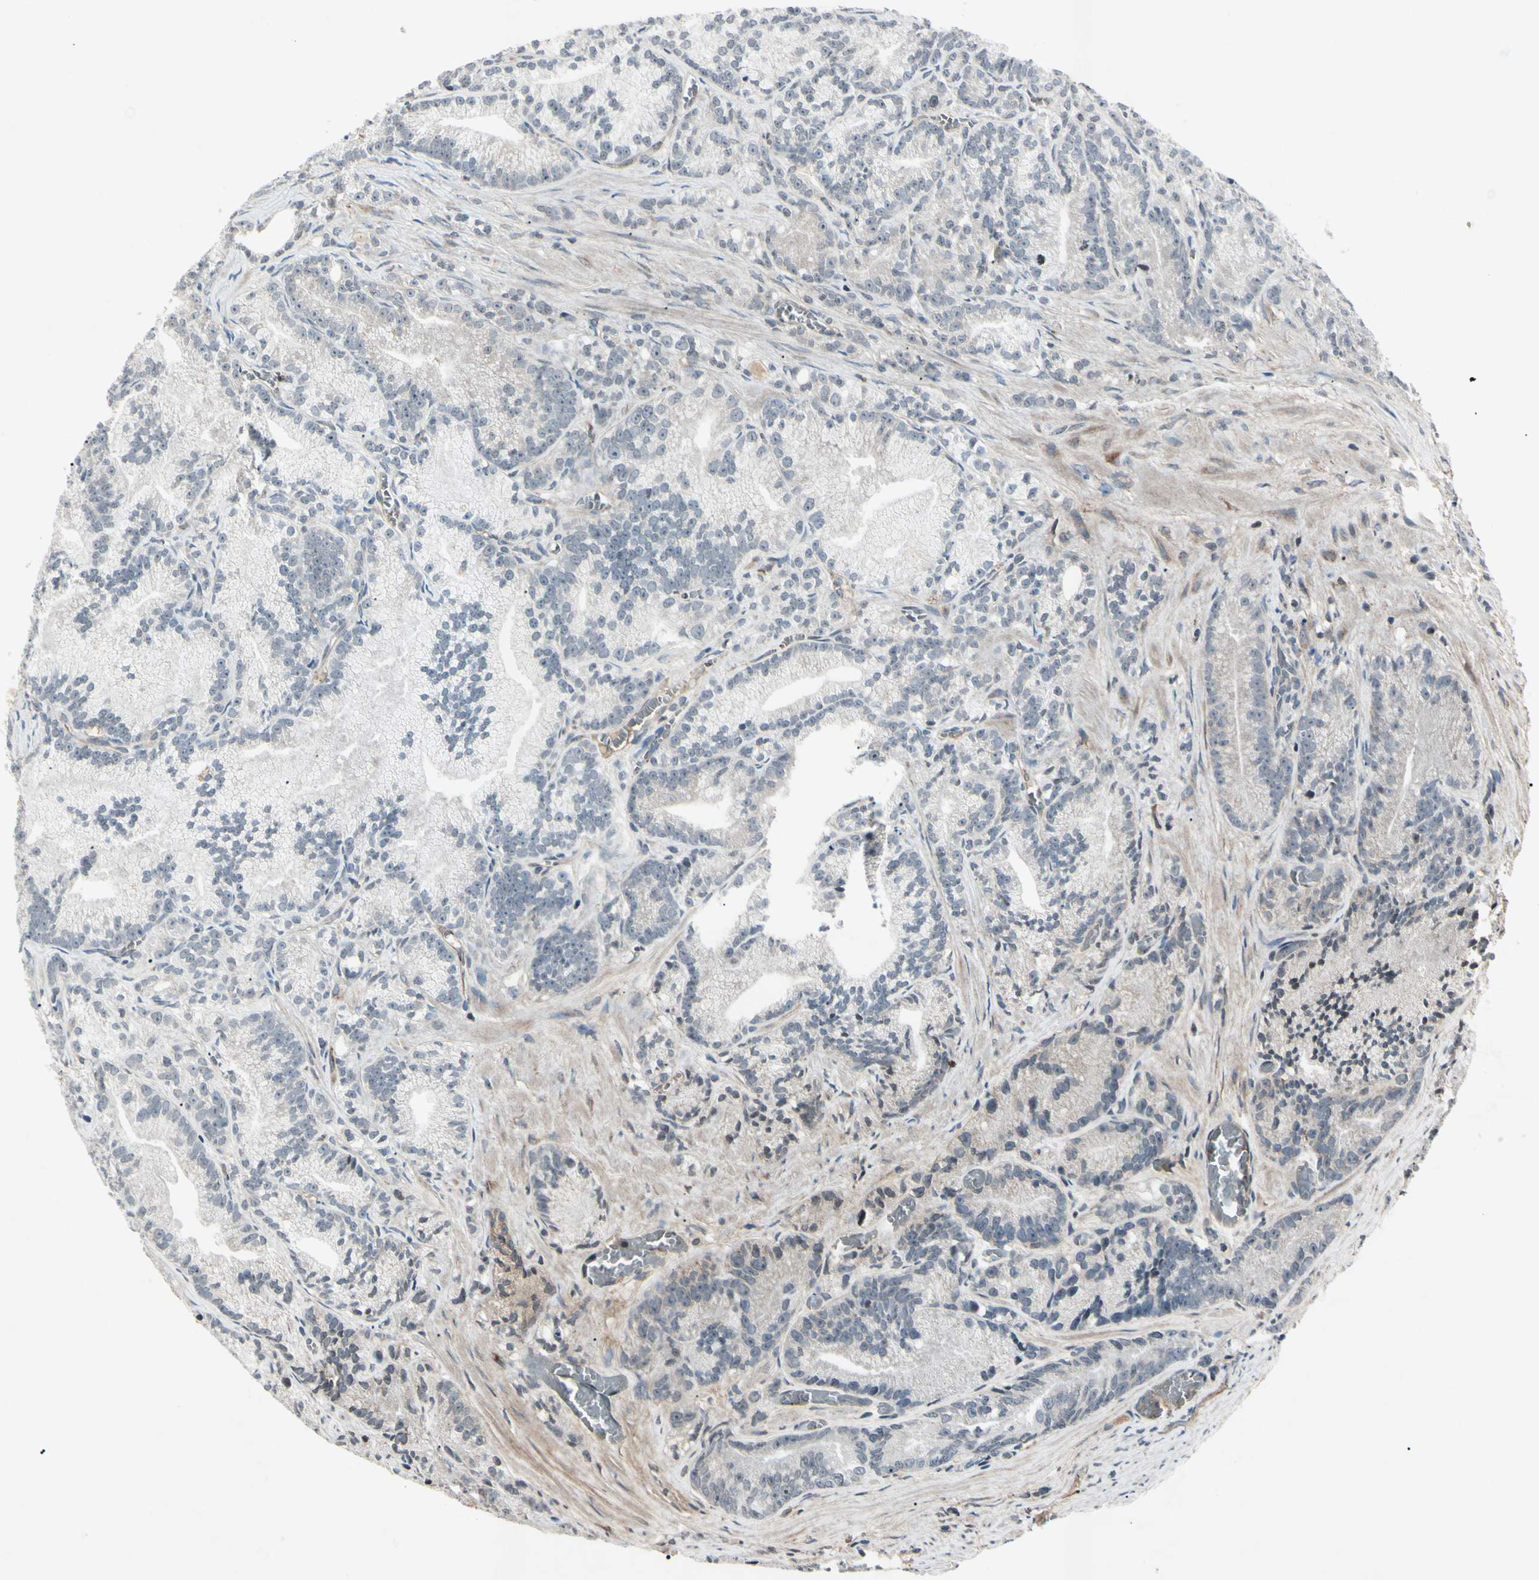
{"staining": {"intensity": "negative", "quantity": "none", "location": "none"}, "tissue": "prostate cancer", "cell_type": "Tumor cells", "image_type": "cancer", "snomed": [{"axis": "morphology", "description": "Adenocarcinoma, Low grade"}, {"axis": "topography", "description": "Prostate"}], "caption": "A histopathology image of human prostate cancer is negative for staining in tumor cells. (Immunohistochemistry, brightfield microscopy, high magnification).", "gene": "AEBP1", "patient": {"sex": "male", "age": 89}}